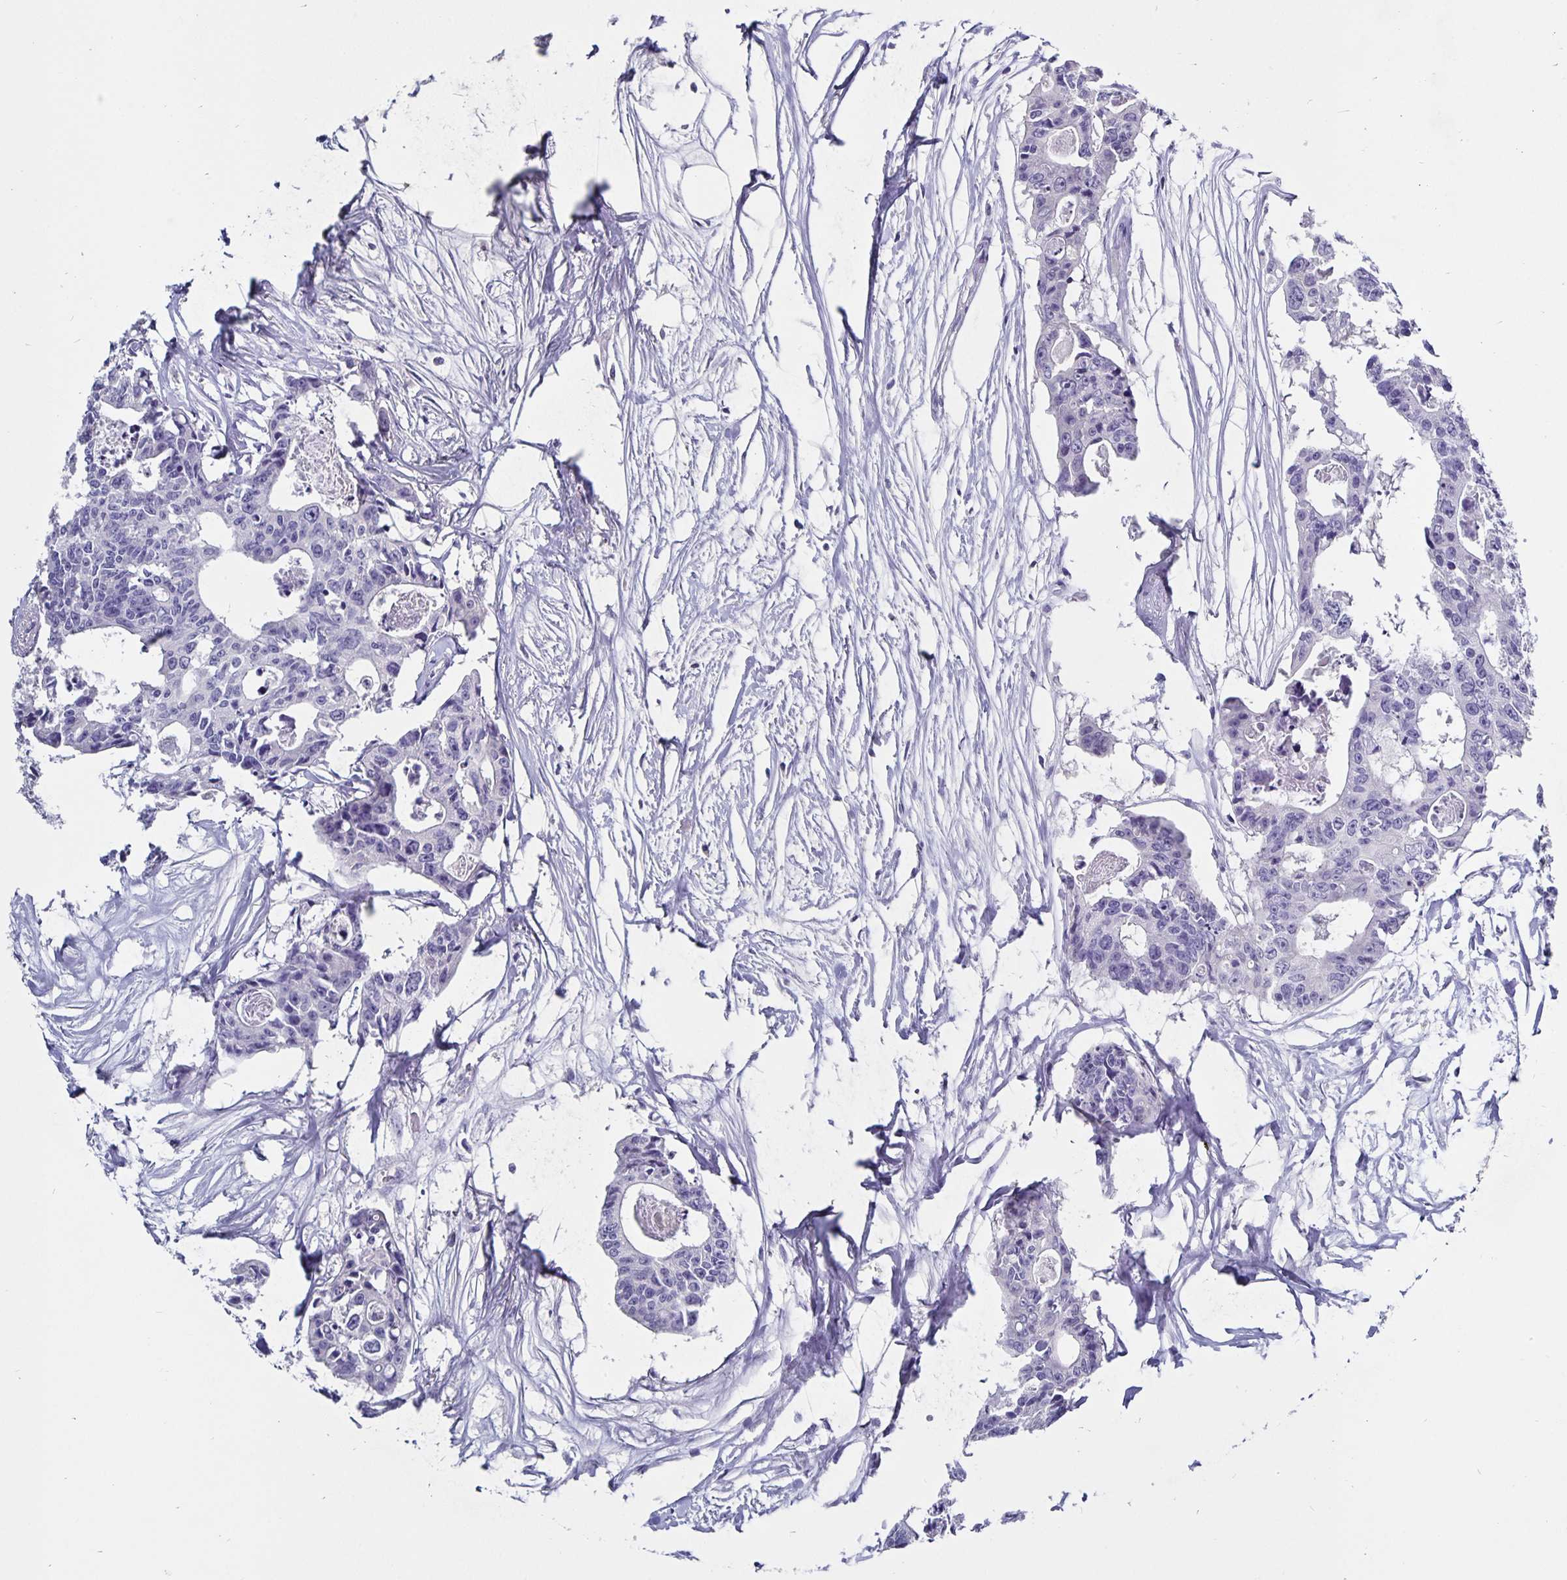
{"staining": {"intensity": "negative", "quantity": "none", "location": "none"}, "tissue": "colorectal cancer", "cell_type": "Tumor cells", "image_type": "cancer", "snomed": [{"axis": "morphology", "description": "Adenocarcinoma, NOS"}, {"axis": "topography", "description": "Rectum"}], "caption": "Image shows no protein staining in tumor cells of colorectal cancer (adenocarcinoma) tissue.", "gene": "ODF3B", "patient": {"sex": "male", "age": 57}}